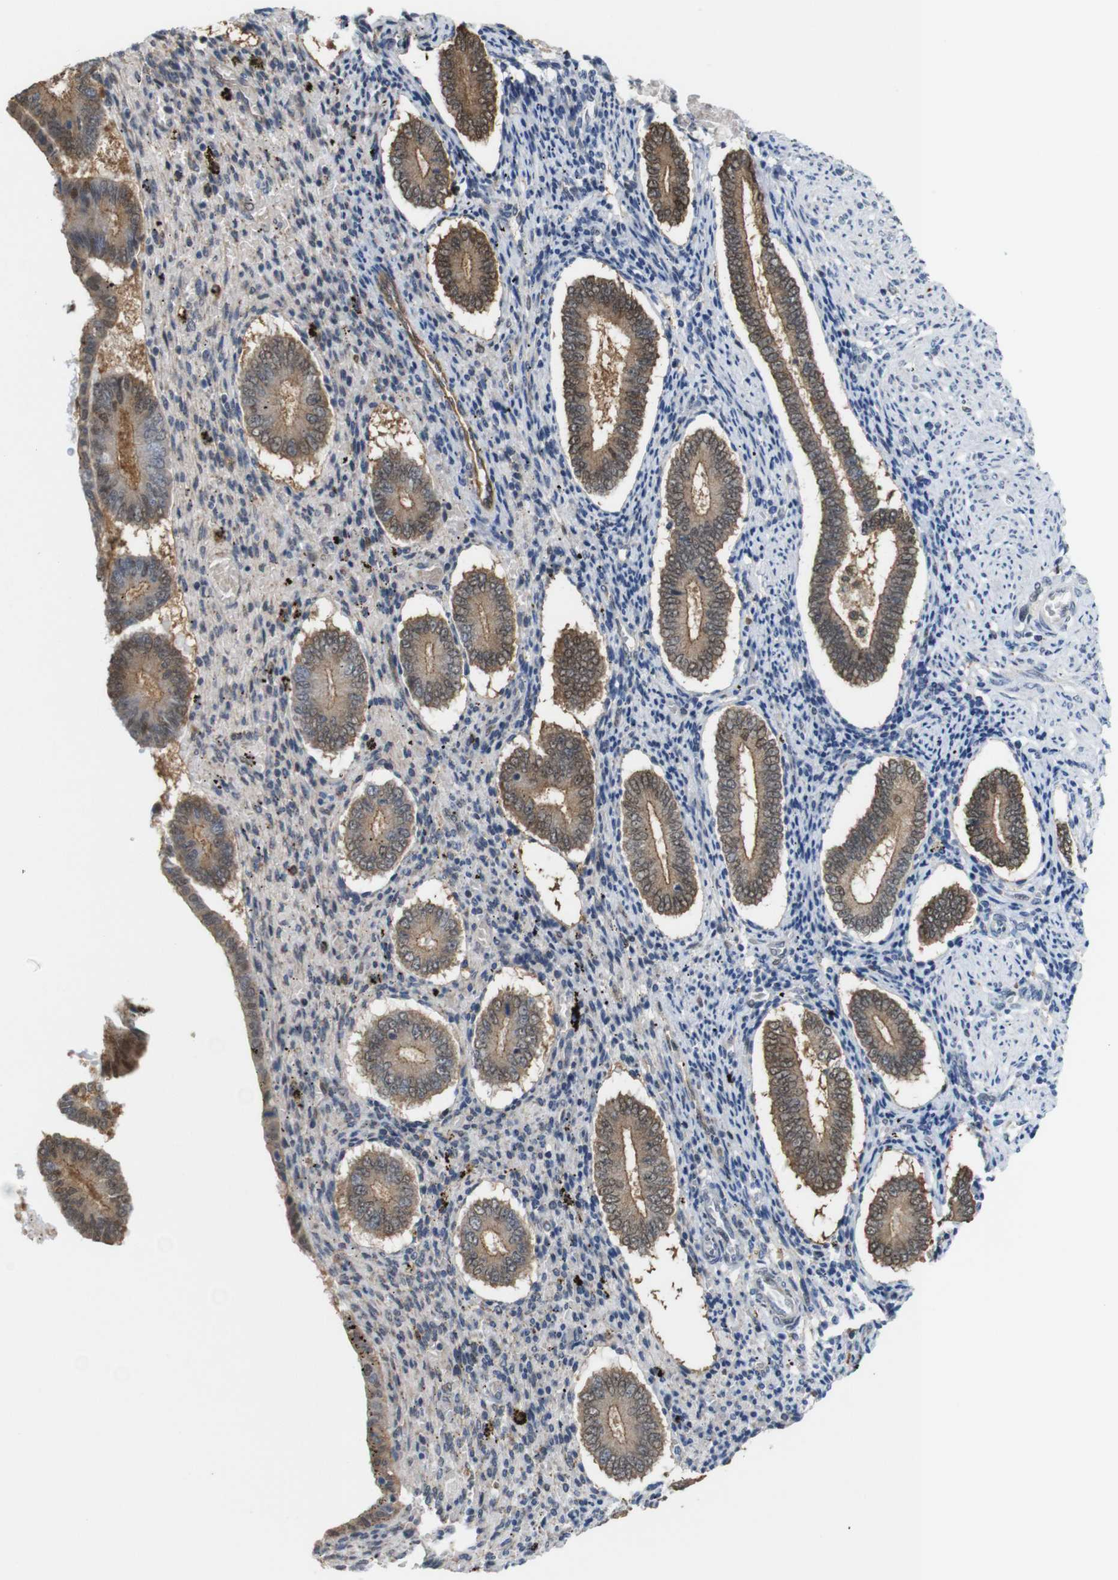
{"staining": {"intensity": "weak", "quantity": "<25%", "location": "cytoplasmic/membranous"}, "tissue": "endometrium", "cell_type": "Cells in endometrial stroma", "image_type": "normal", "snomed": [{"axis": "morphology", "description": "Normal tissue, NOS"}, {"axis": "topography", "description": "Endometrium"}], "caption": "DAB (3,3'-diaminobenzidine) immunohistochemical staining of normal endometrium demonstrates no significant positivity in cells in endometrial stroma. (DAB (3,3'-diaminobenzidine) immunohistochemistry visualized using brightfield microscopy, high magnification).", "gene": "PNMA8A", "patient": {"sex": "female", "age": 42}}